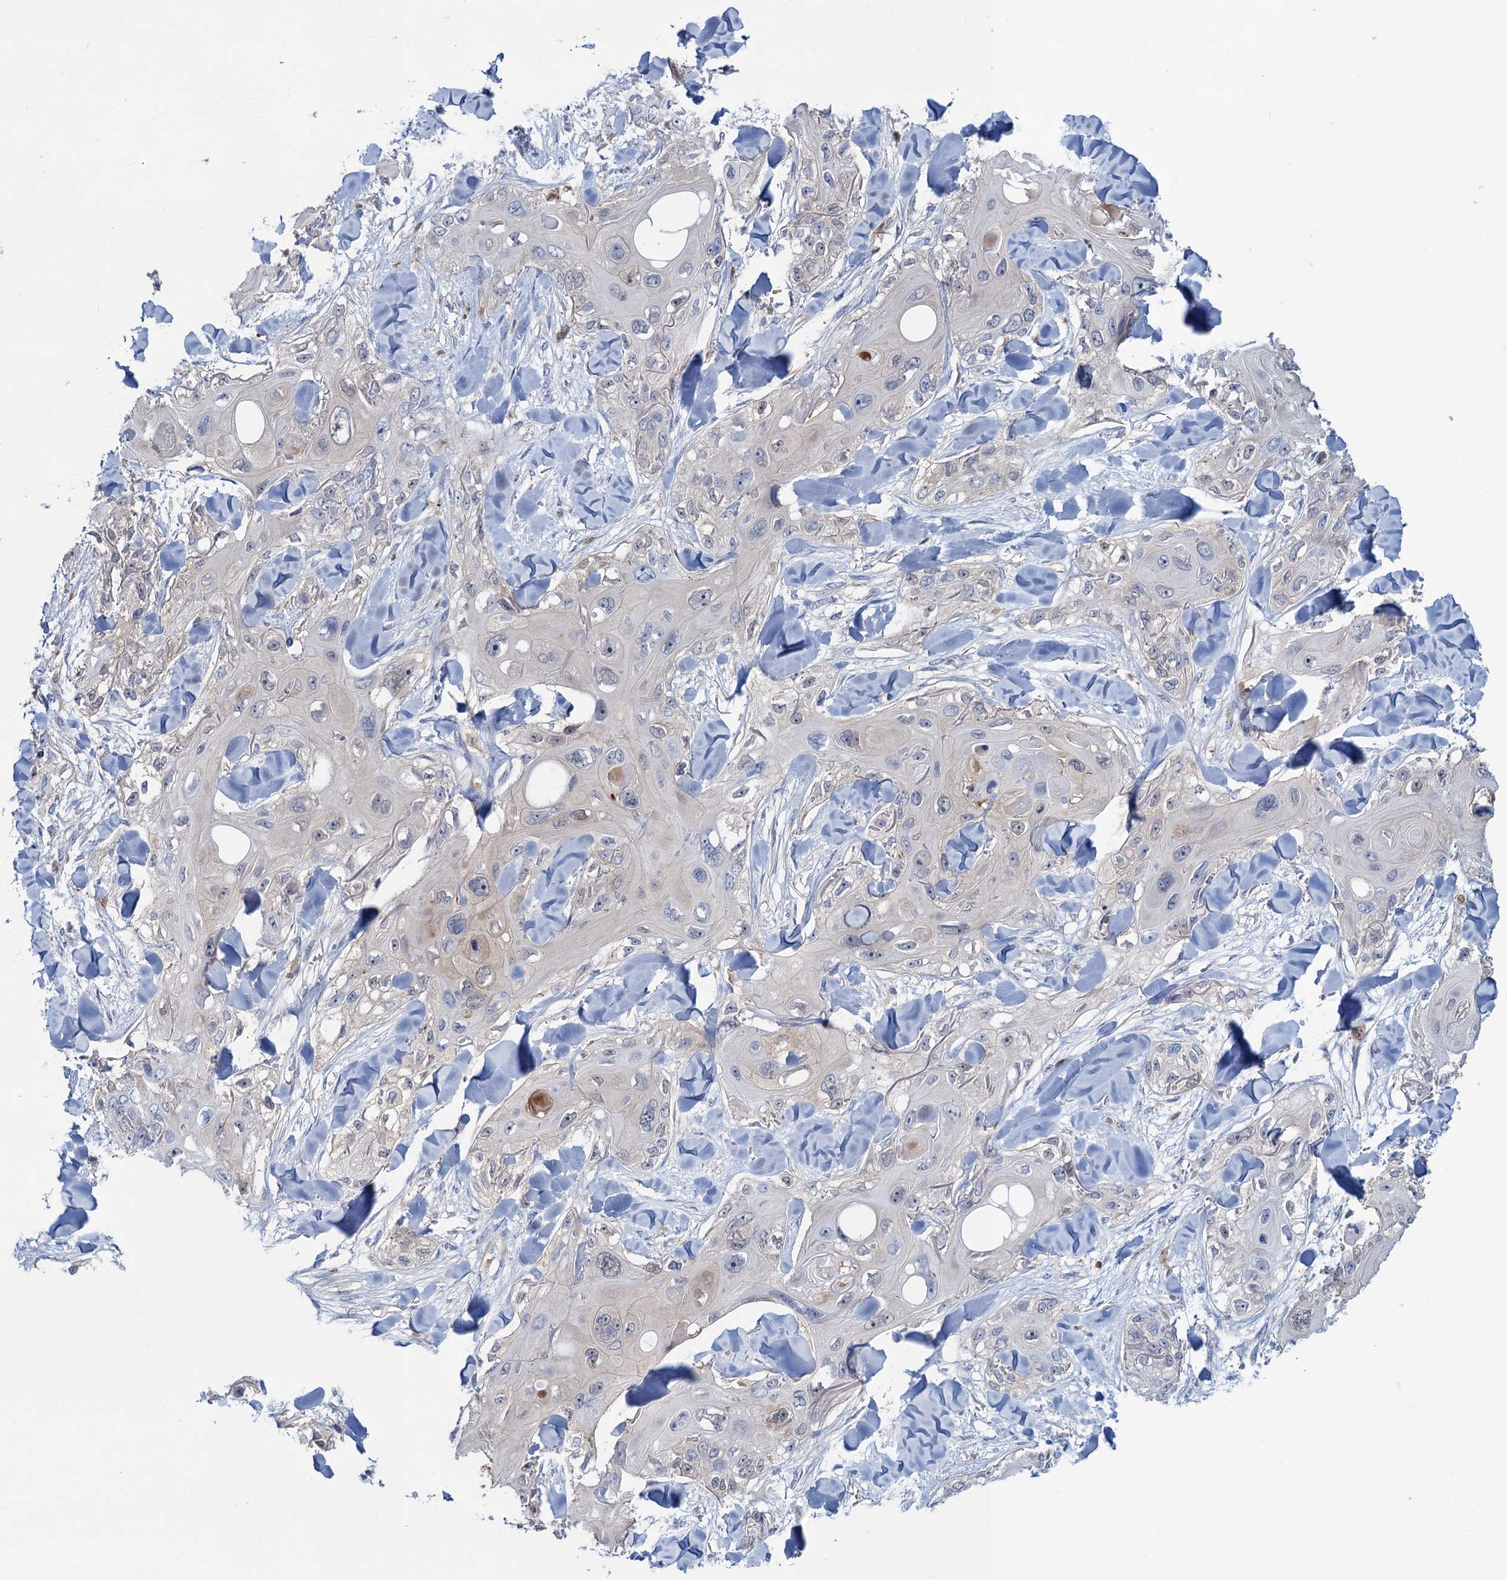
{"staining": {"intensity": "negative", "quantity": "none", "location": "none"}, "tissue": "skin cancer", "cell_type": "Tumor cells", "image_type": "cancer", "snomed": [{"axis": "morphology", "description": "Normal tissue, NOS"}, {"axis": "morphology", "description": "Squamous cell carcinoma, NOS"}, {"axis": "topography", "description": "Skin"}], "caption": "Immunohistochemistry histopathology image of human skin squamous cell carcinoma stained for a protein (brown), which shows no positivity in tumor cells.", "gene": "FAH", "patient": {"sex": "male", "age": 72}}